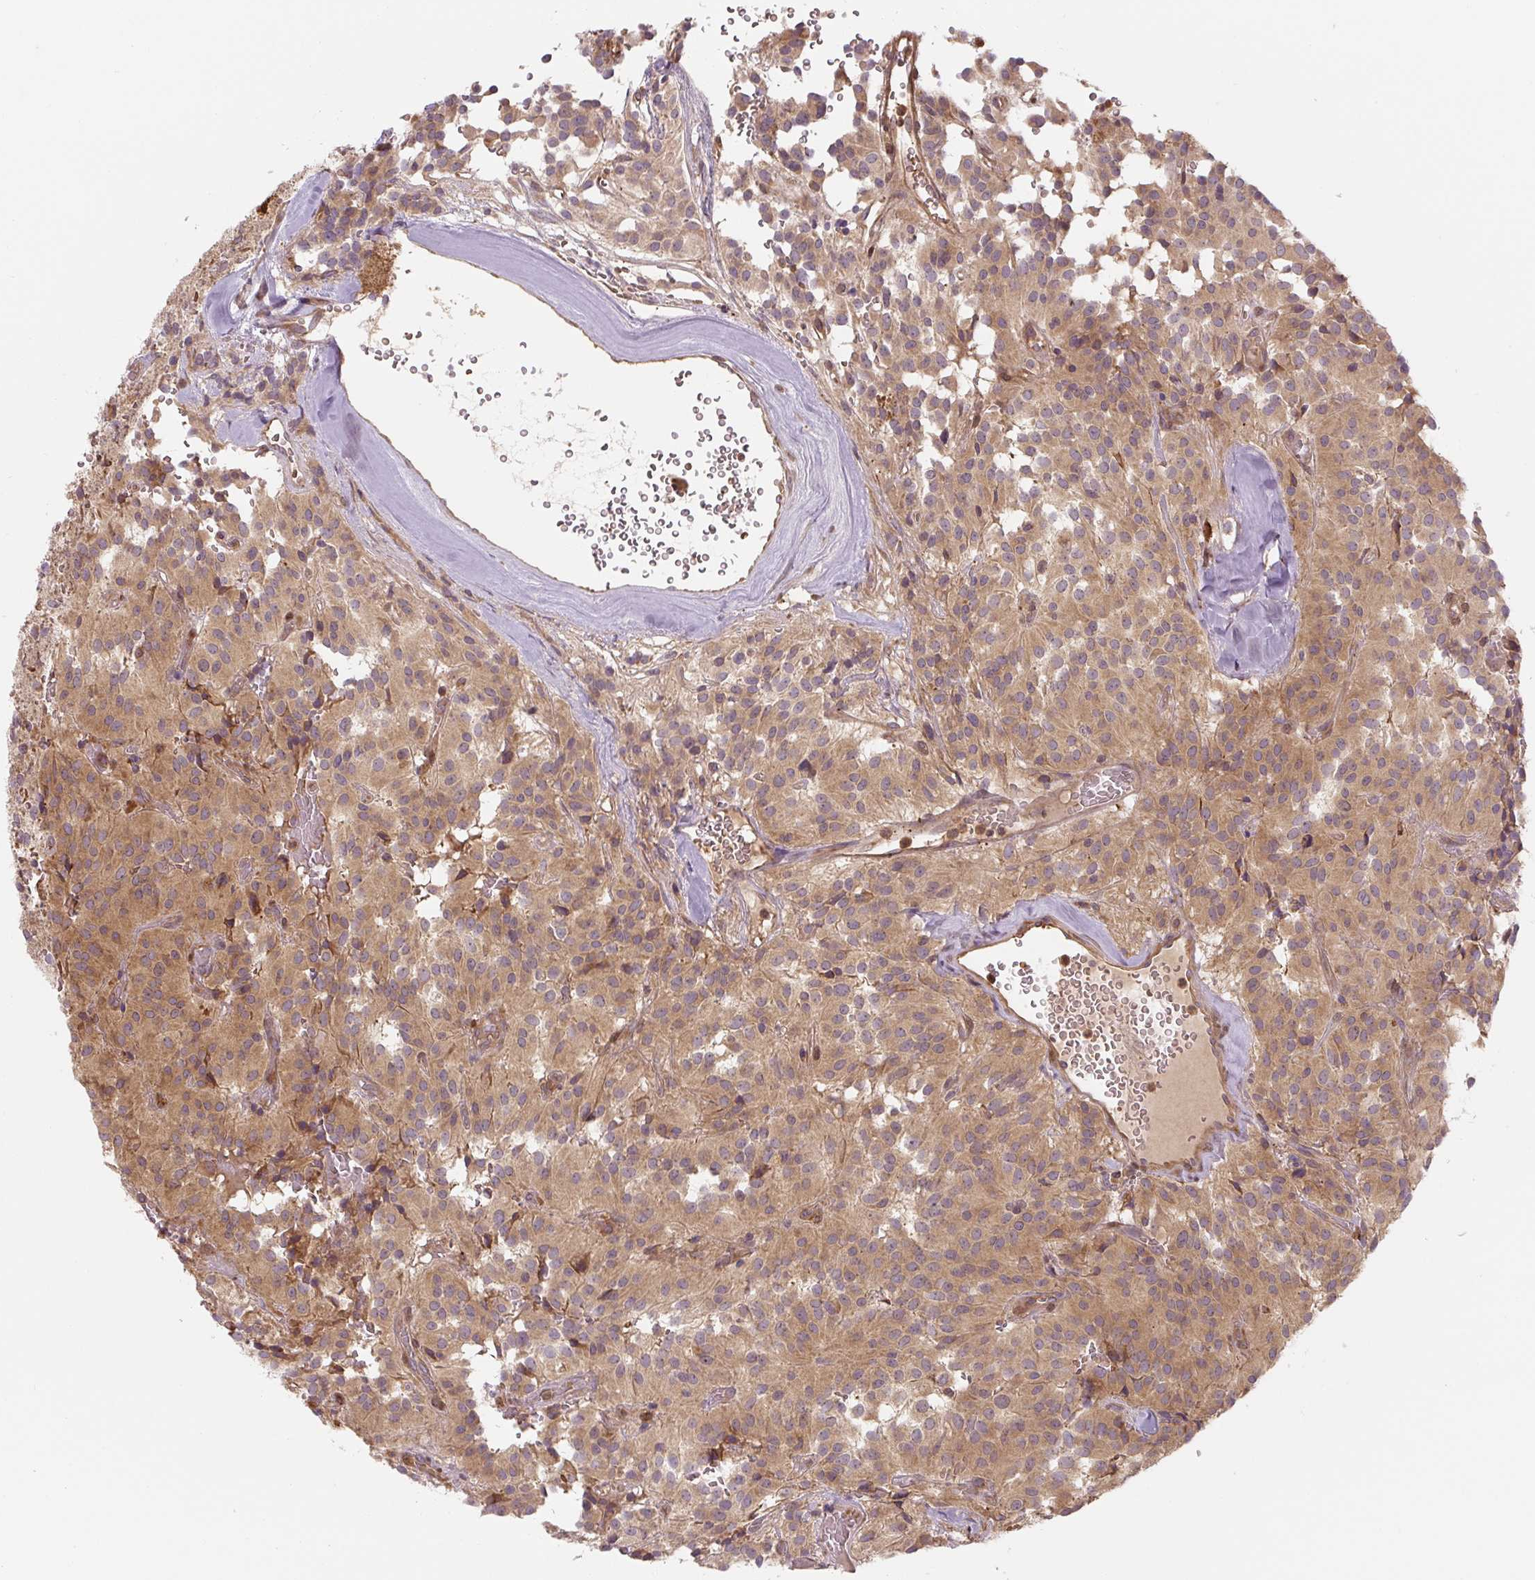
{"staining": {"intensity": "moderate", "quantity": ">75%", "location": "cytoplasmic/membranous"}, "tissue": "glioma", "cell_type": "Tumor cells", "image_type": "cancer", "snomed": [{"axis": "morphology", "description": "Glioma, malignant, Low grade"}, {"axis": "topography", "description": "Brain"}], "caption": "Immunohistochemistry (IHC) of malignant glioma (low-grade) exhibits medium levels of moderate cytoplasmic/membranous positivity in approximately >75% of tumor cells.", "gene": "RASA1", "patient": {"sex": "male", "age": 42}}